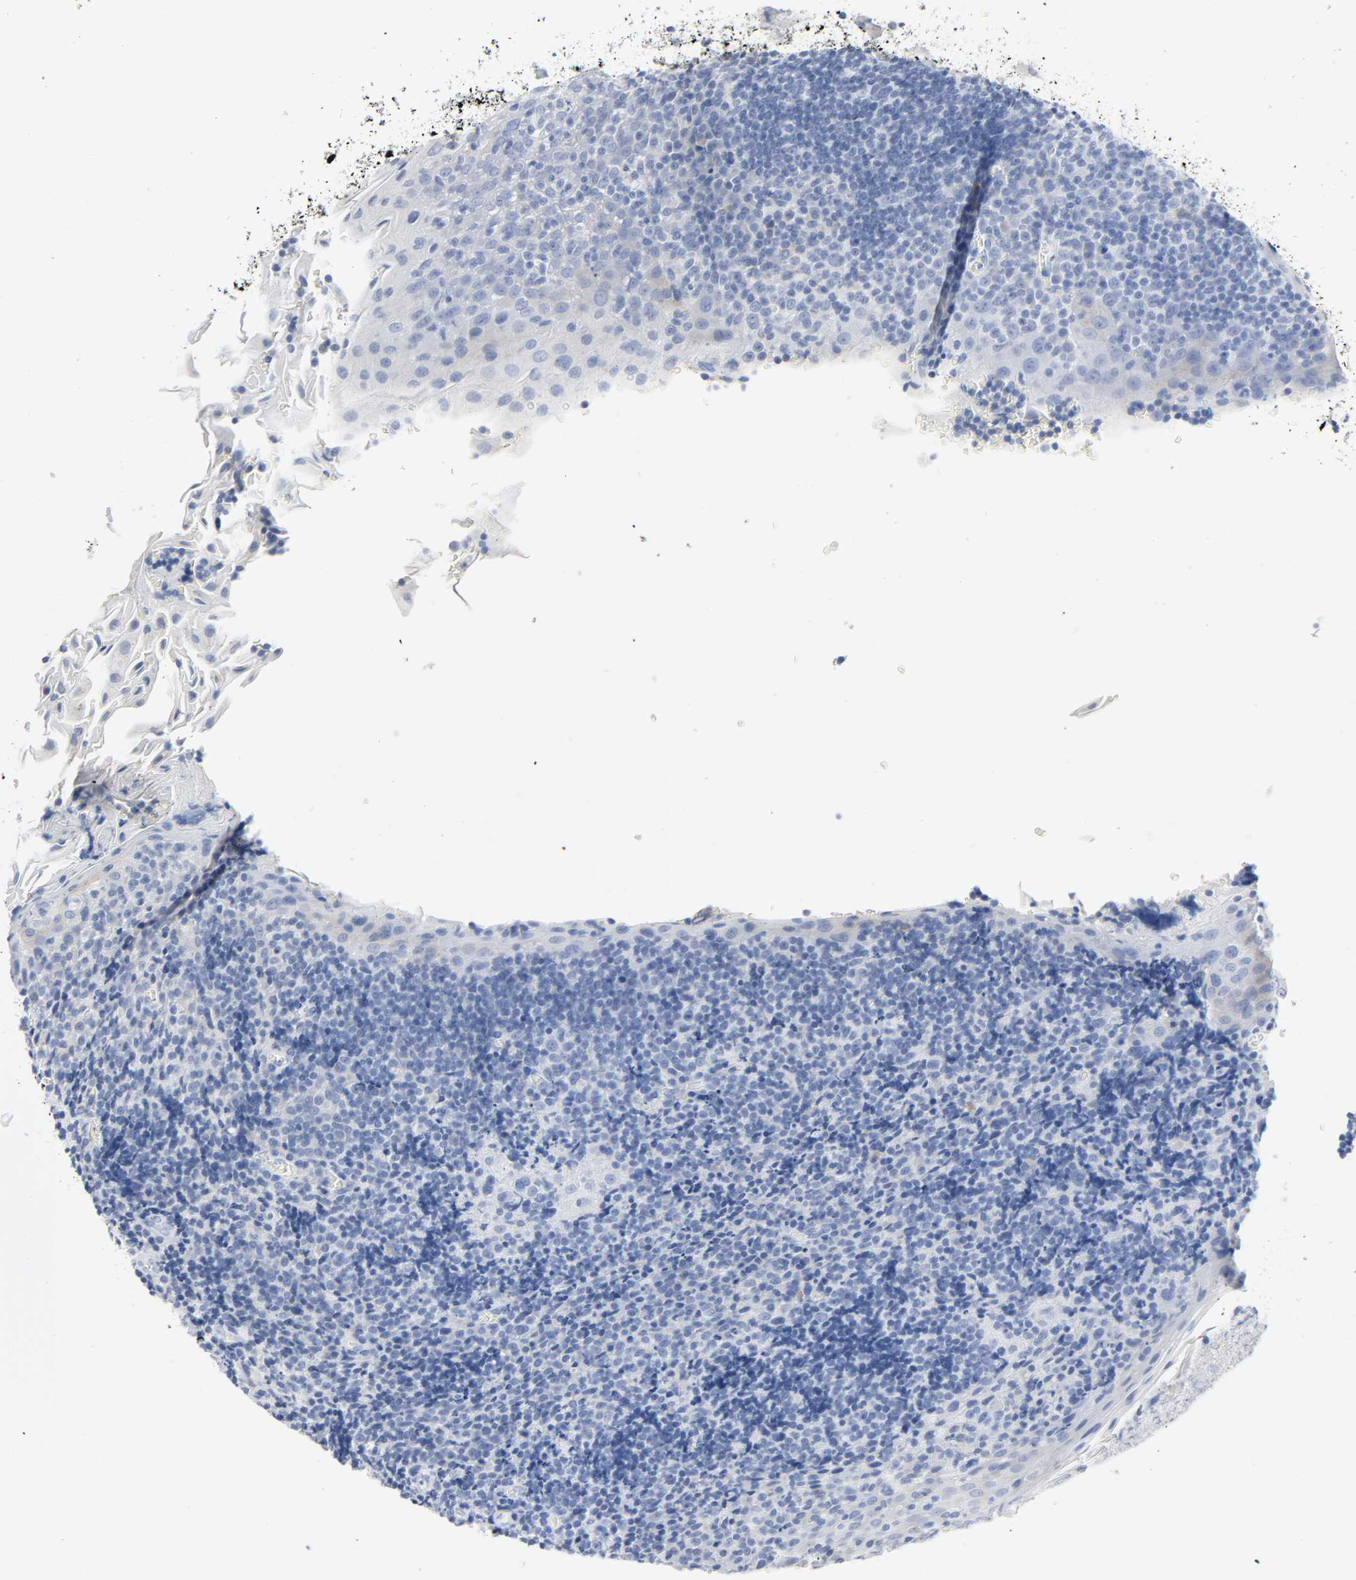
{"staining": {"intensity": "negative", "quantity": "none", "location": "none"}, "tissue": "oral mucosa", "cell_type": "Squamous epithelial cells", "image_type": "normal", "snomed": [{"axis": "morphology", "description": "Normal tissue, NOS"}, {"axis": "topography", "description": "Oral tissue"}], "caption": "IHC photomicrograph of unremarkable oral mucosa stained for a protein (brown), which exhibits no expression in squamous epithelial cells. The staining is performed using DAB (3,3'-diaminobenzidine) brown chromogen with nuclei counter-stained in using hematoxylin.", "gene": "ACP3", "patient": {"sex": "male", "age": 20}}